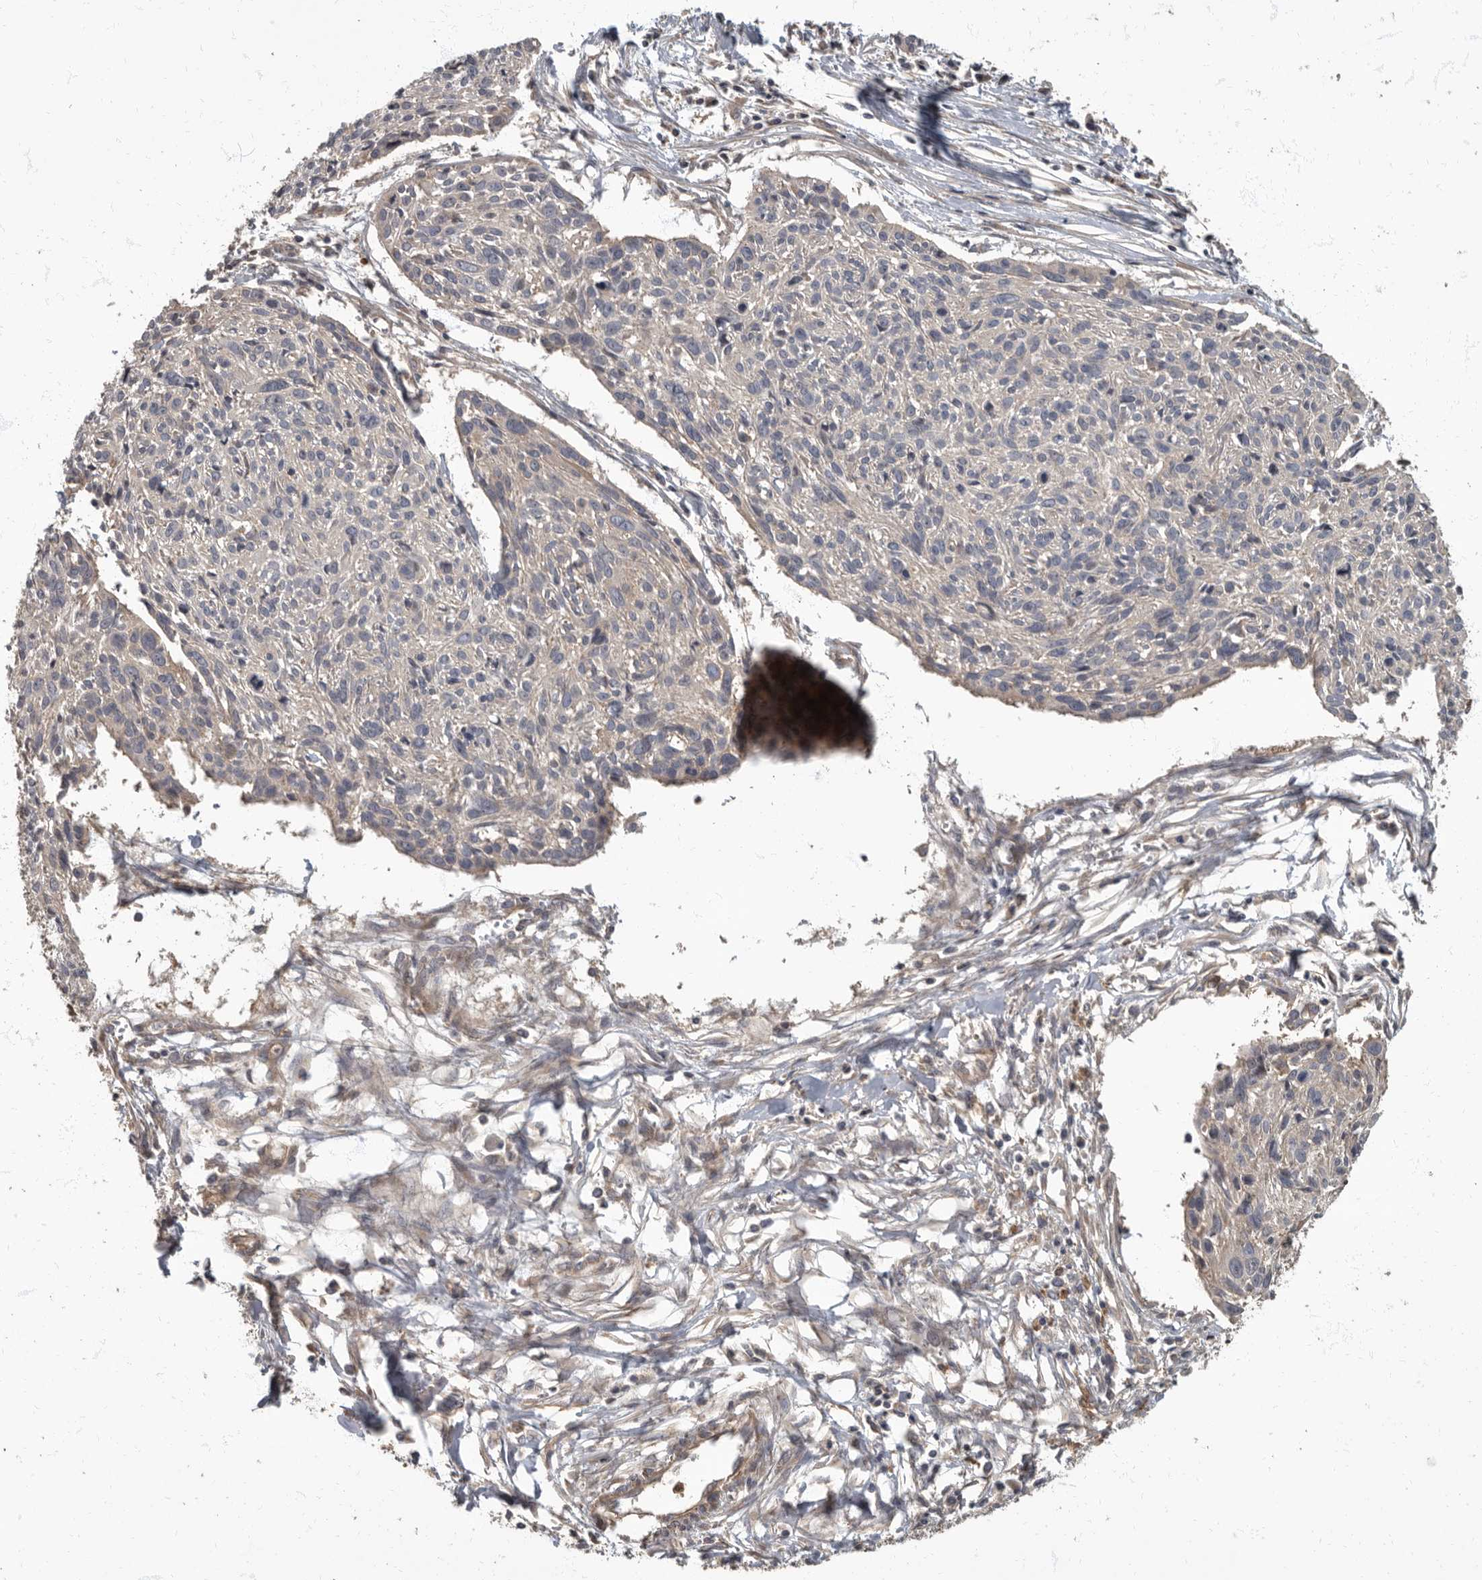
{"staining": {"intensity": "negative", "quantity": "none", "location": "none"}, "tissue": "cervical cancer", "cell_type": "Tumor cells", "image_type": "cancer", "snomed": [{"axis": "morphology", "description": "Squamous cell carcinoma, NOS"}, {"axis": "topography", "description": "Cervix"}], "caption": "A high-resolution micrograph shows immunohistochemistry staining of cervical cancer (squamous cell carcinoma), which displays no significant positivity in tumor cells. (DAB (3,3'-diaminobenzidine) immunohistochemistry (IHC), high magnification).", "gene": "DAAM1", "patient": {"sex": "female", "age": 51}}